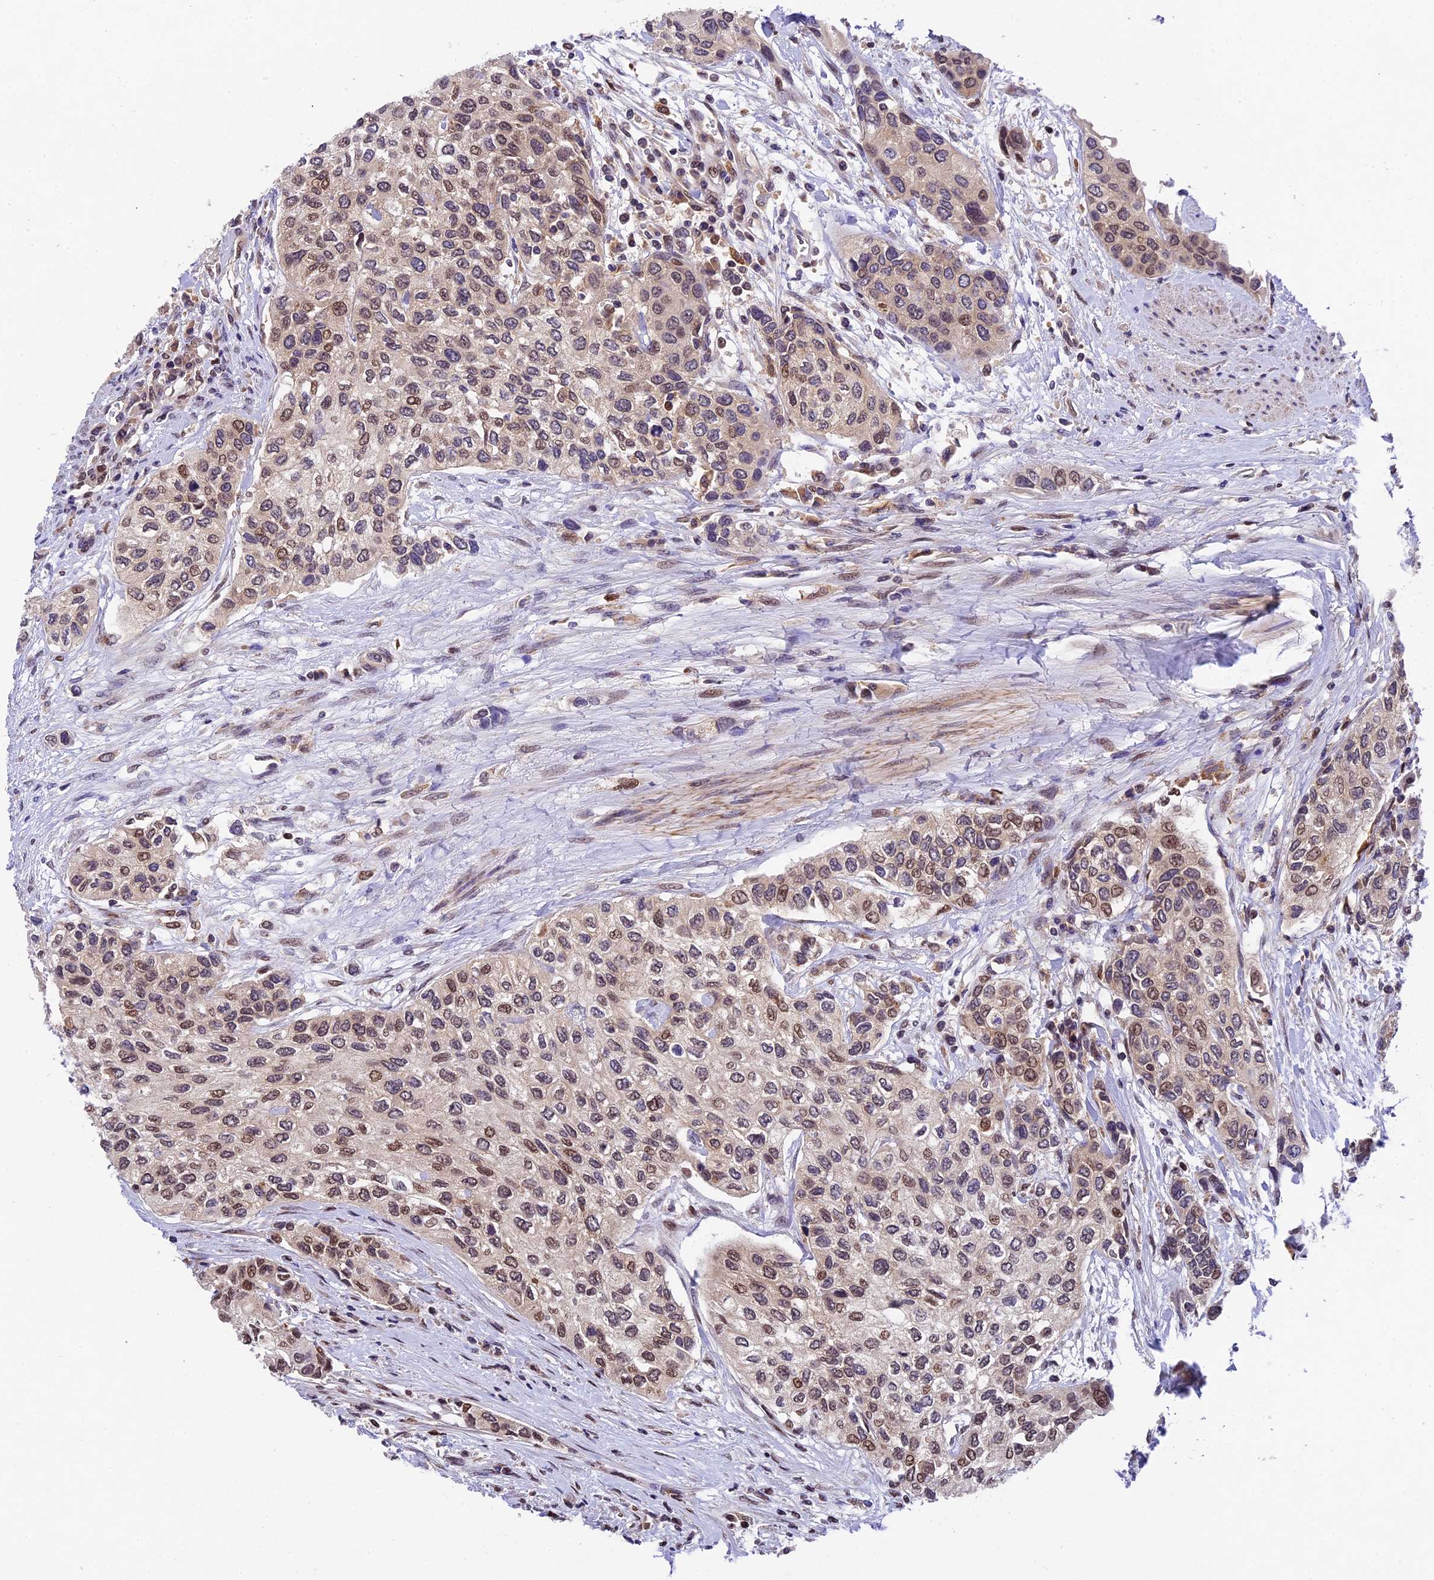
{"staining": {"intensity": "moderate", "quantity": "25%-75%", "location": "nuclear"}, "tissue": "urothelial cancer", "cell_type": "Tumor cells", "image_type": "cancer", "snomed": [{"axis": "morphology", "description": "Normal tissue, NOS"}, {"axis": "morphology", "description": "Urothelial carcinoma, High grade"}, {"axis": "topography", "description": "Vascular tissue"}, {"axis": "topography", "description": "Urinary bladder"}], "caption": "The micrograph exhibits immunohistochemical staining of high-grade urothelial carcinoma. There is moderate nuclear positivity is seen in about 25%-75% of tumor cells.", "gene": "CCSER1", "patient": {"sex": "female", "age": 56}}